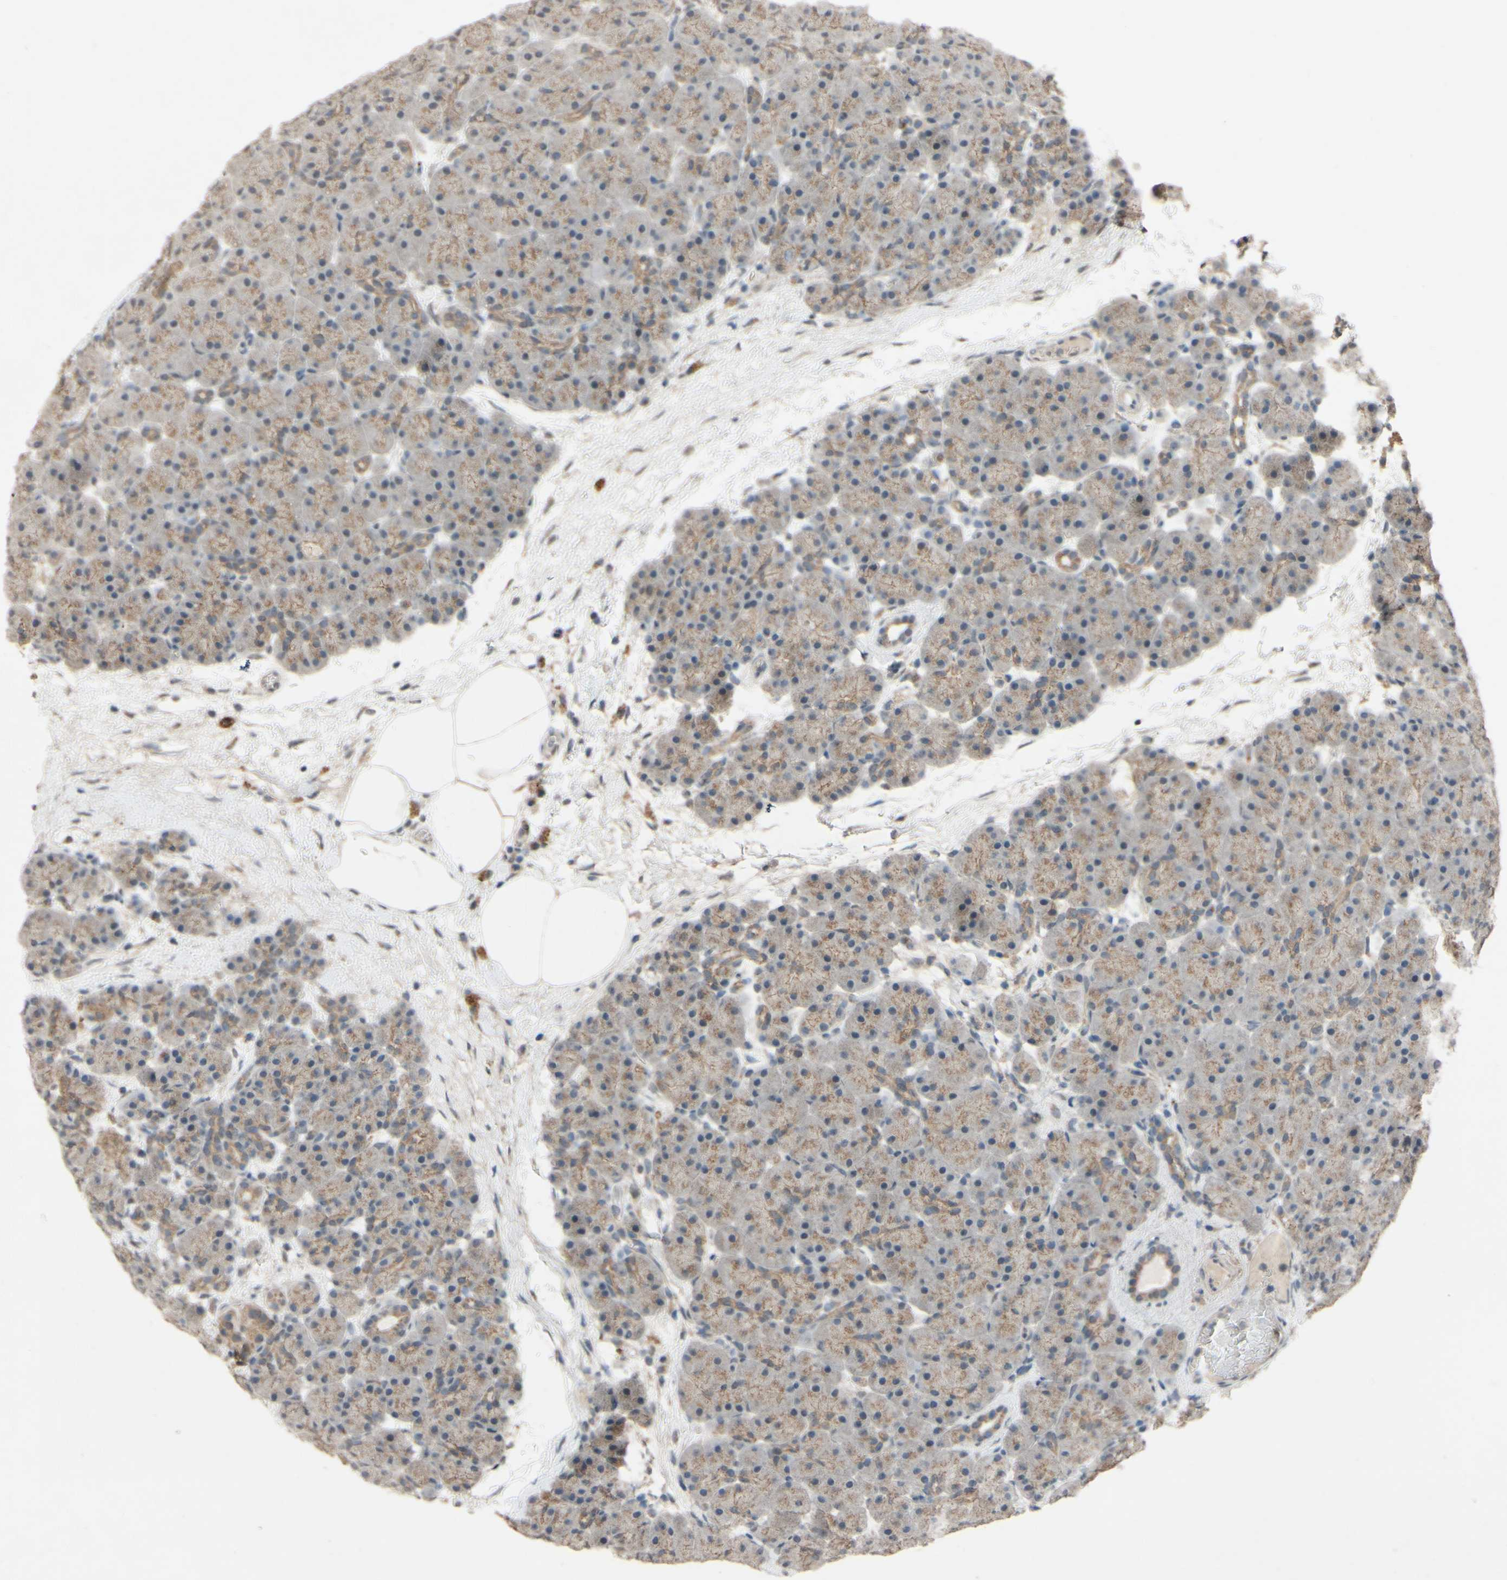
{"staining": {"intensity": "weak", "quantity": ">75%", "location": "cytoplasmic/membranous"}, "tissue": "pancreas", "cell_type": "Exocrine glandular cells", "image_type": "normal", "snomed": [{"axis": "morphology", "description": "Normal tissue, NOS"}, {"axis": "topography", "description": "Pancreas"}], "caption": "Weak cytoplasmic/membranous staining is appreciated in about >75% of exocrine glandular cells in normal pancreas. (Stains: DAB in brown, nuclei in blue, Microscopy: brightfield microscopy at high magnification).", "gene": "CDCP1", "patient": {"sex": "male", "age": 66}}